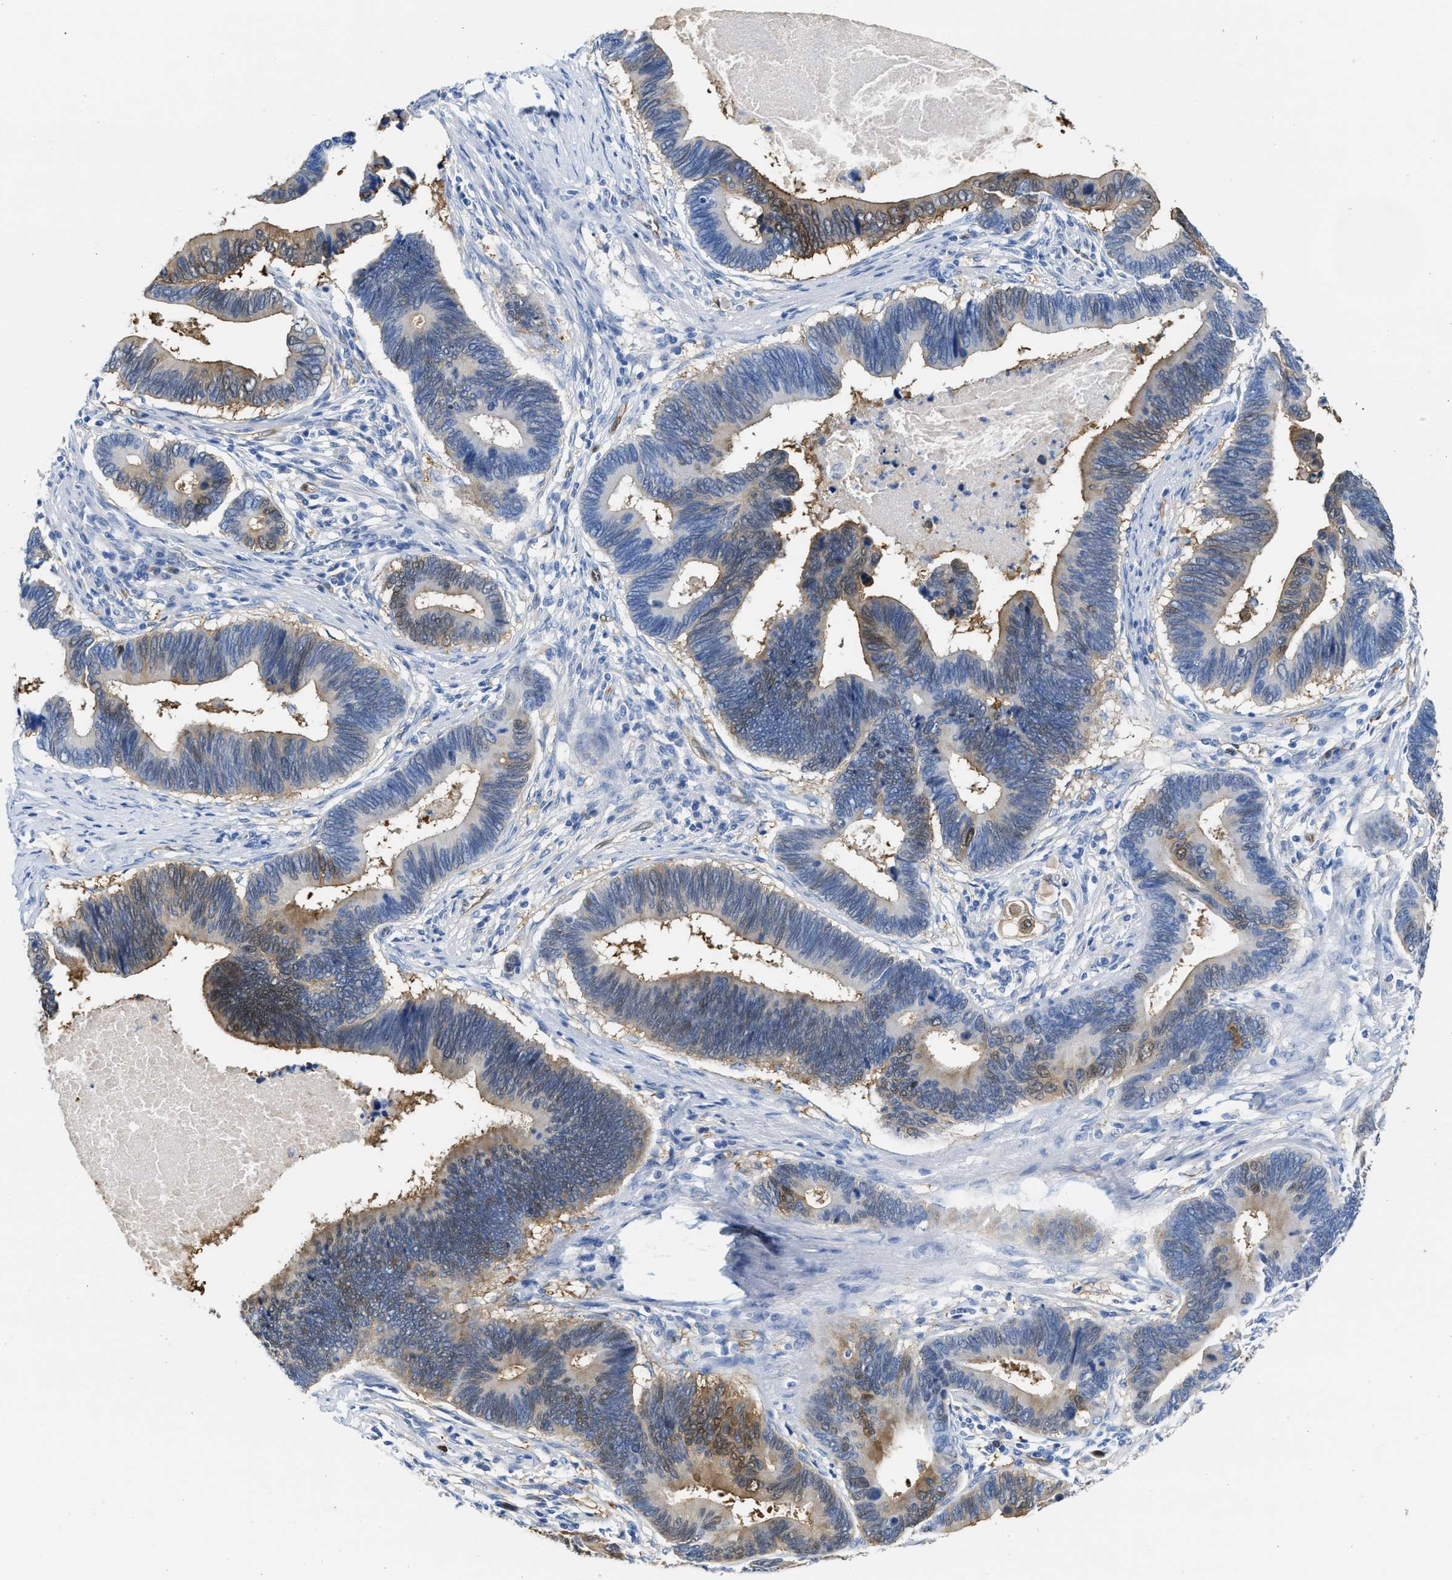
{"staining": {"intensity": "weak", "quantity": "25%-75%", "location": "cytoplasmic/membranous,nuclear"}, "tissue": "pancreatic cancer", "cell_type": "Tumor cells", "image_type": "cancer", "snomed": [{"axis": "morphology", "description": "Adenocarcinoma, NOS"}, {"axis": "topography", "description": "Pancreas"}], "caption": "This micrograph exhibits immunohistochemistry (IHC) staining of pancreatic cancer, with low weak cytoplasmic/membranous and nuclear positivity in approximately 25%-75% of tumor cells.", "gene": "ASS1", "patient": {"sex": "female", "age": 70}}